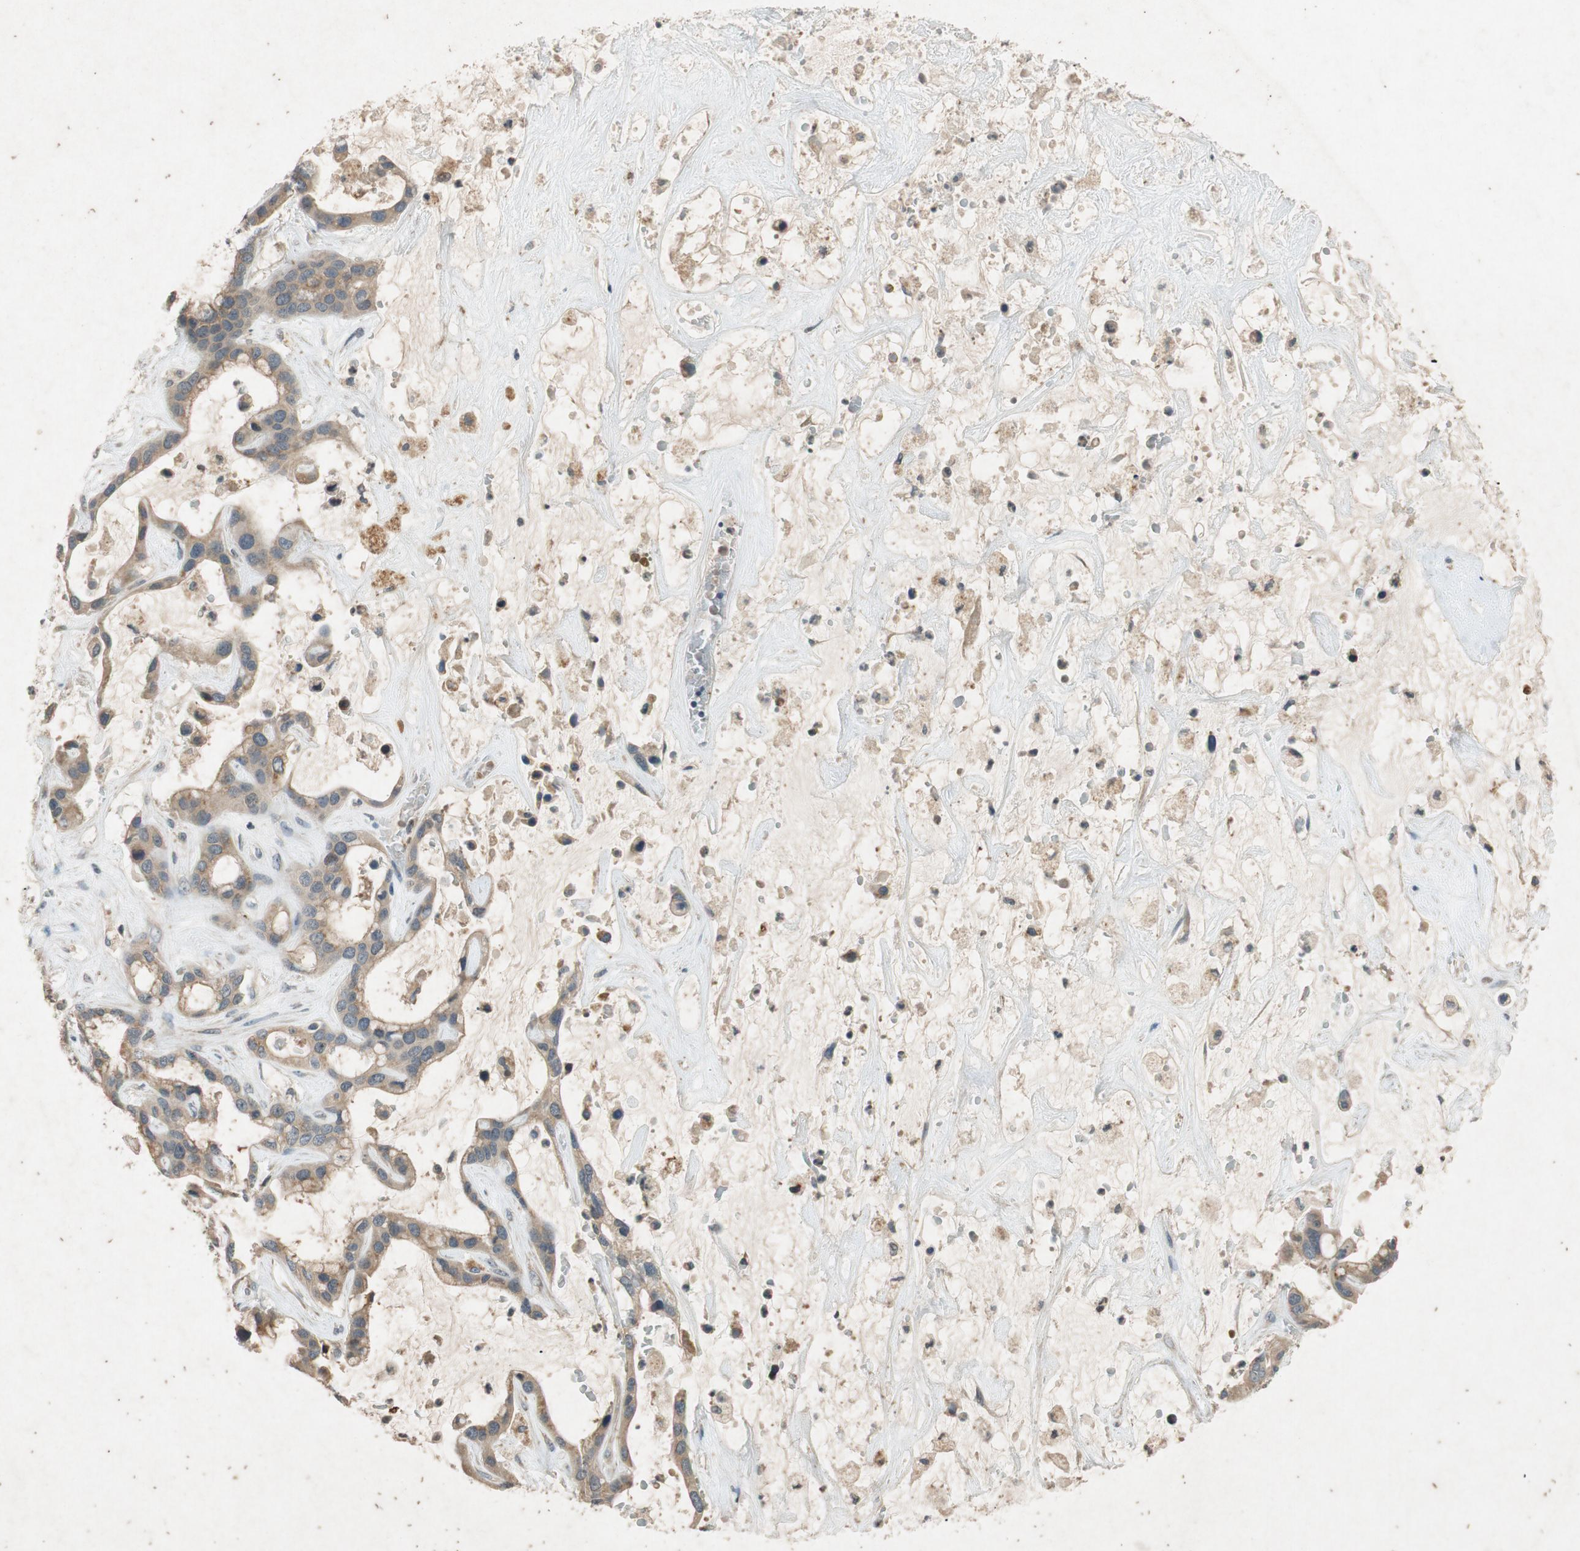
{"staining": {"intensity": "moderate", "quantity": ">75%", "location": "cytoplasmic/membranous"}, "tissue": "liver cancer", "cell_type": "Tumor cells", "image_type": "cancer", "snomed": [{"axis": "morphology", "description": "Cholangiocarcinoma"}, {"axis": "topography", "description": "Liver"}], "caption": "IHC of human liver cholangiocarcinoma exhibits medium levels of moderate cytoplasmic/membranous positivity in approximately >75% of tumor cells.", "gene": "ATP2C1", "patient": {"sex": "female", "age": 65}}